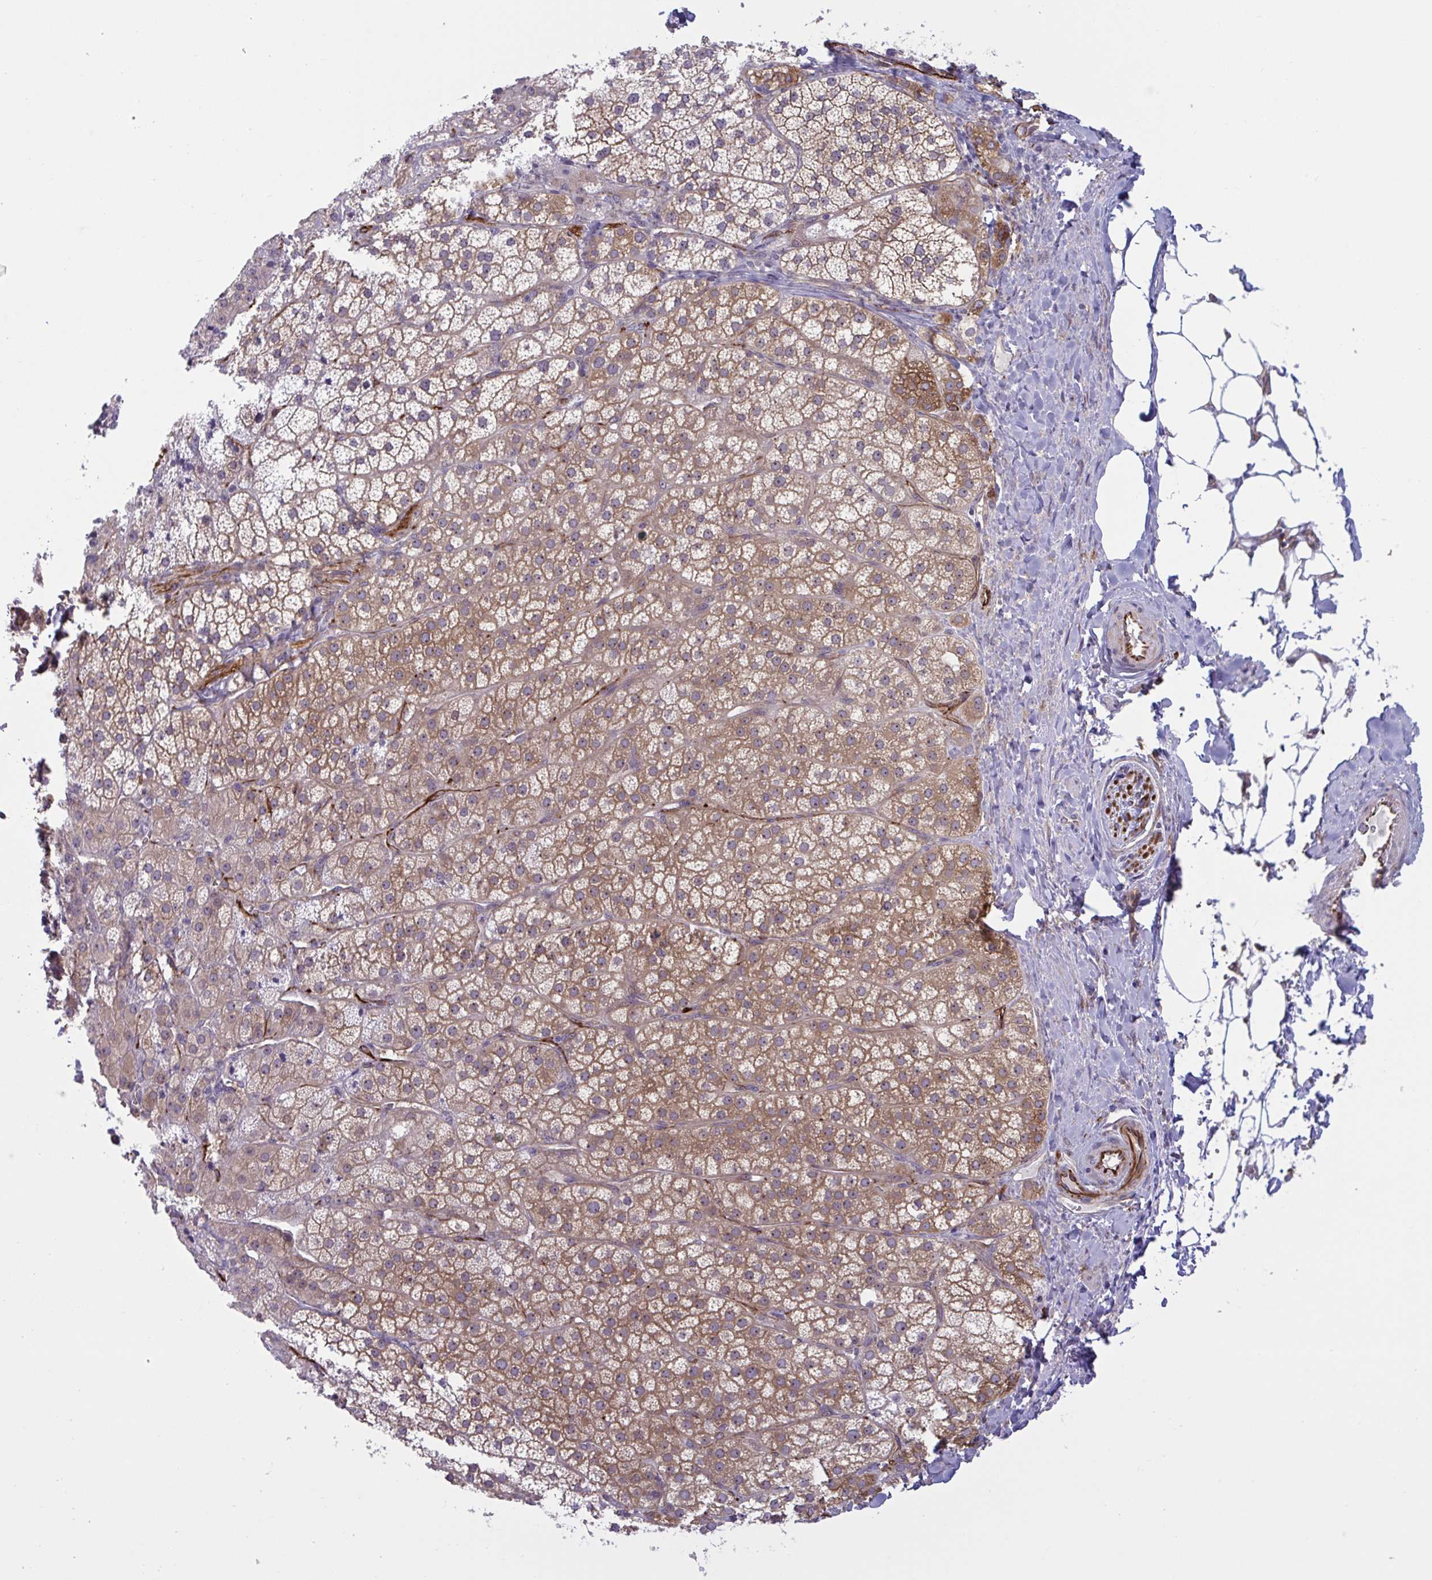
{"staining": {"intensity": "moderate", "quantity": "25%-75%", "location": "cytoplasmic/membranous"}, "tissue": "adrenal gland", "cell_type": "Glandular cells", "image_type": "normal", "snomed": [{"axis": "morphology", "description": "Normal tissue, NOS"}, {"axis": "topography", "description": "Adrenal gland"}], "caption": "High-magnification brightfield microscopy of unremarkable adrenal gland stained with DAB (brown) and counterstained with hematoxylin (blue). glandular cells exhibit moderate cytoplasmic/membranous staining is present in about25%-75% of cells. (DAB (3,3'-diaminobenzidine) = brown stain, brightfield microscopy at high magnification).", "gene": "PRRT4", "patient": {"sex": "male", "age": 53}}